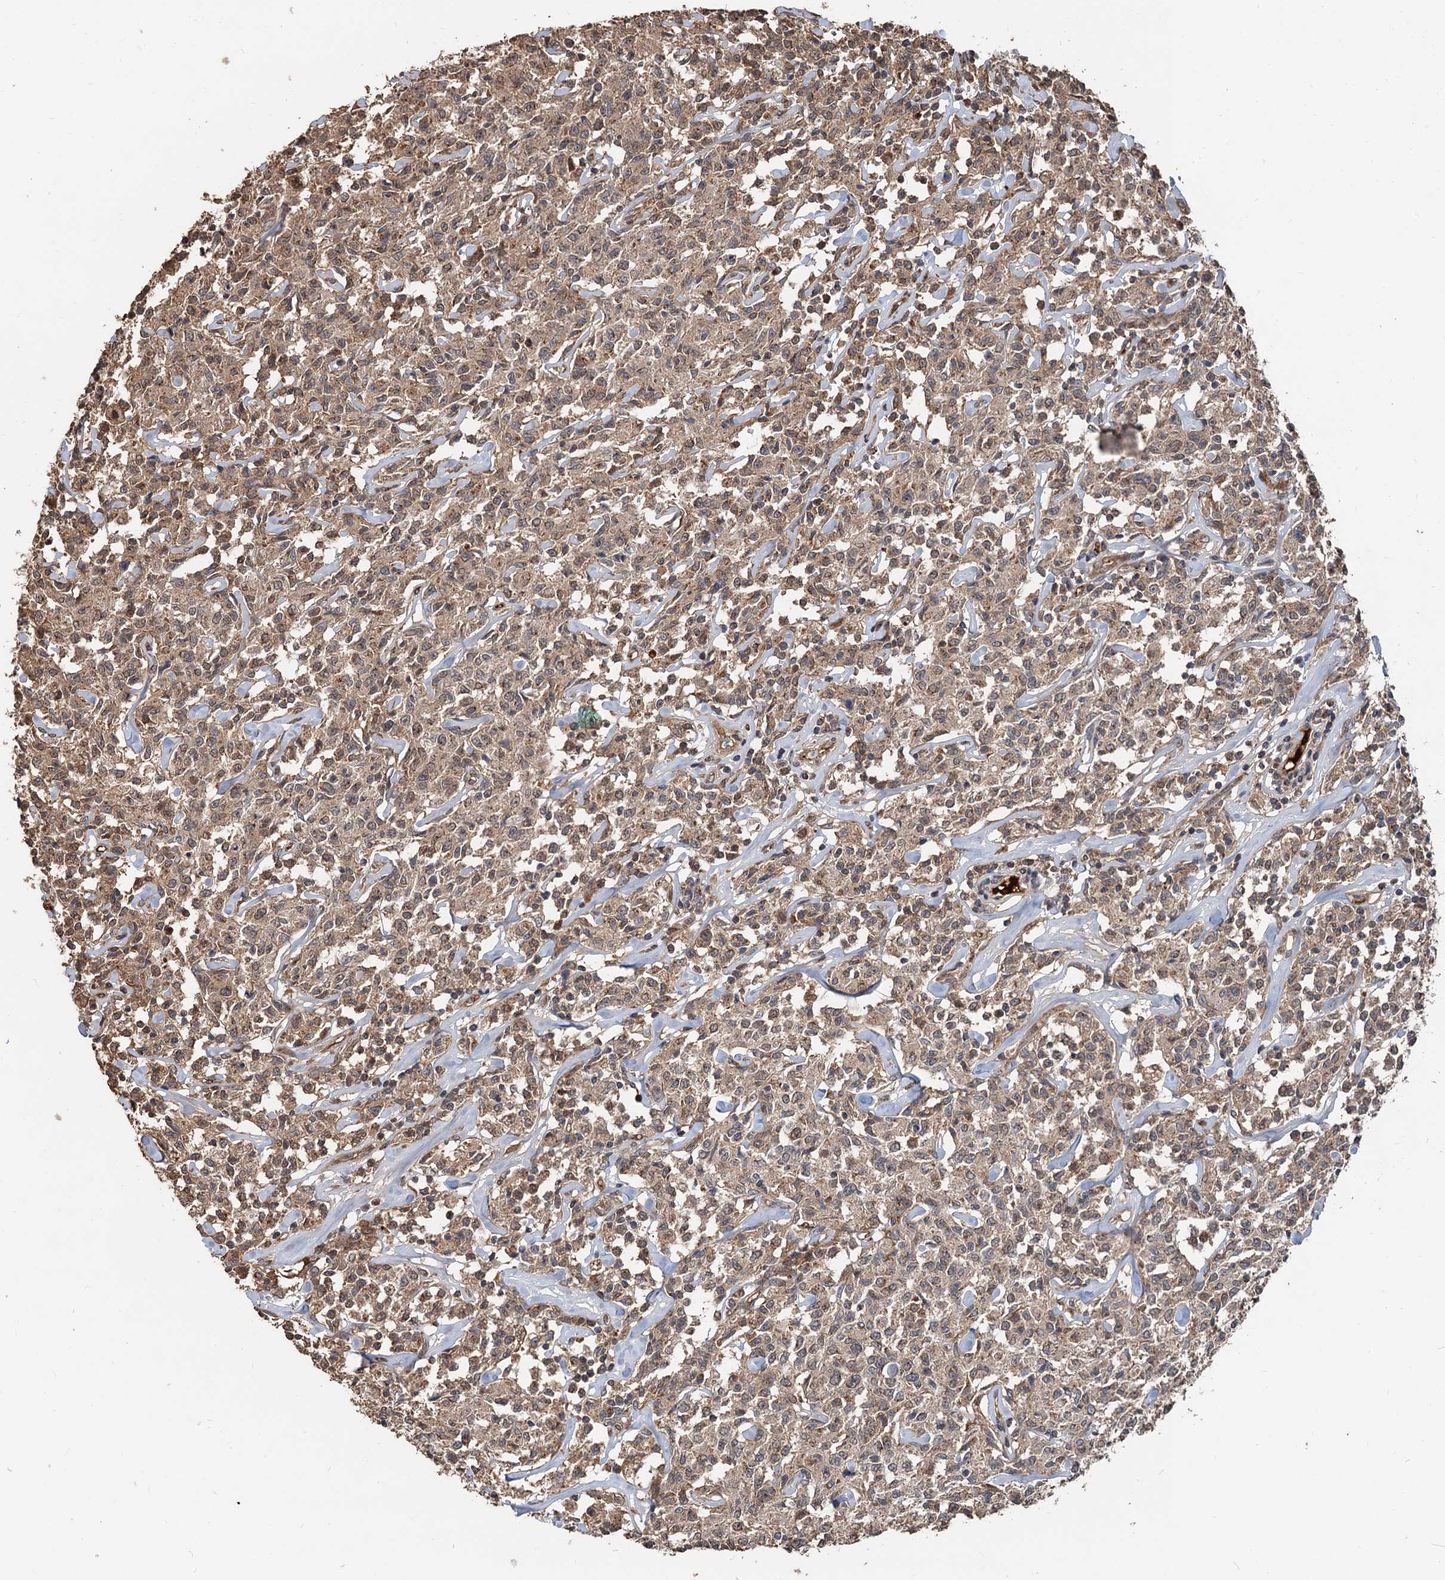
{"staining": {"intensity": "weak", "quantity": ">75%", "location": "cytoplasmic/membranous"}, "tissue": "lymphoma", "cell_type": "Tumor cells", "image_type": "cancer", "snomed": [{"axis": "morphology", "description": "Malignant lymphoma, non-Hodgkin's type, Low grade"}, {"axis": "topography", "description": "Small intestine"}], "caption": "DAB (3,3'-diaminobenzidine) immunohistochemical staining of malignant lymphoma, non-Hodgkin's type (low-grade) exhibits weak cytoplasmic/membranous protein positivity in about >75% of tumor cells.", "gene": "DEXI", "patient": {"sex": "female", "age": 59}}